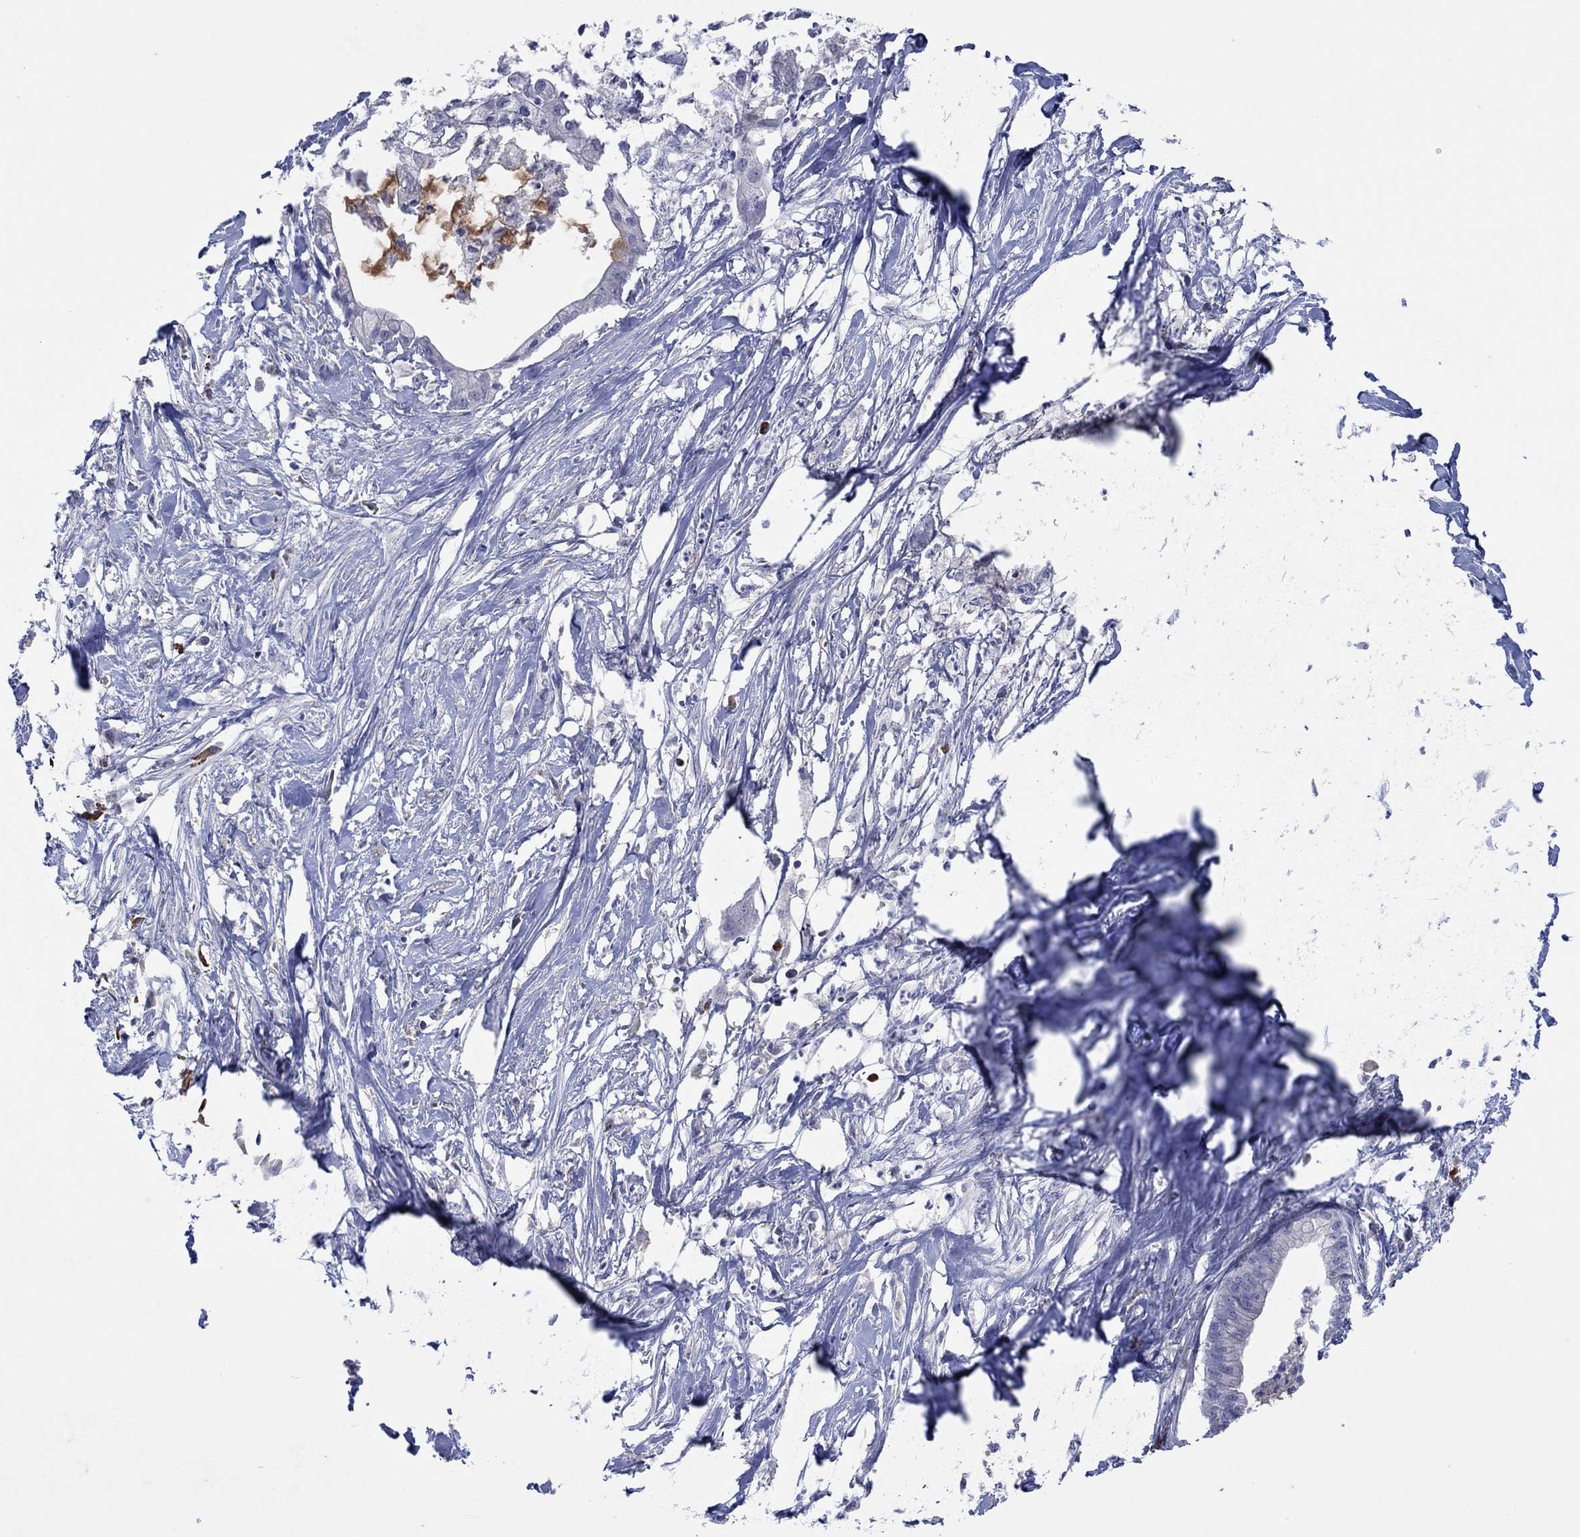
{"staining": {"intensity": "negative", "quantity": "none", "location": "none"}, "tissue": "pancreatic cancer", "cell_type": "Tumor cells", "image_type": "cancer", "snomed": [{"axis": "morphology", "description": "Normal tissue, NOS"}, {"axis": "morphology", "description": "Adenocarcinoma, NOS"}, {"axis": "topography", "description": "Pancreas"}], "caption": "An IHC photomicrograph of pancreatic cancer (adenocarcinoma) is shown. There is no staining in tumor cells of pancreatic cancer (adenocarcinoma).", "gene": "PLCL2", "patient": {"sex": "female", "age": 58}}